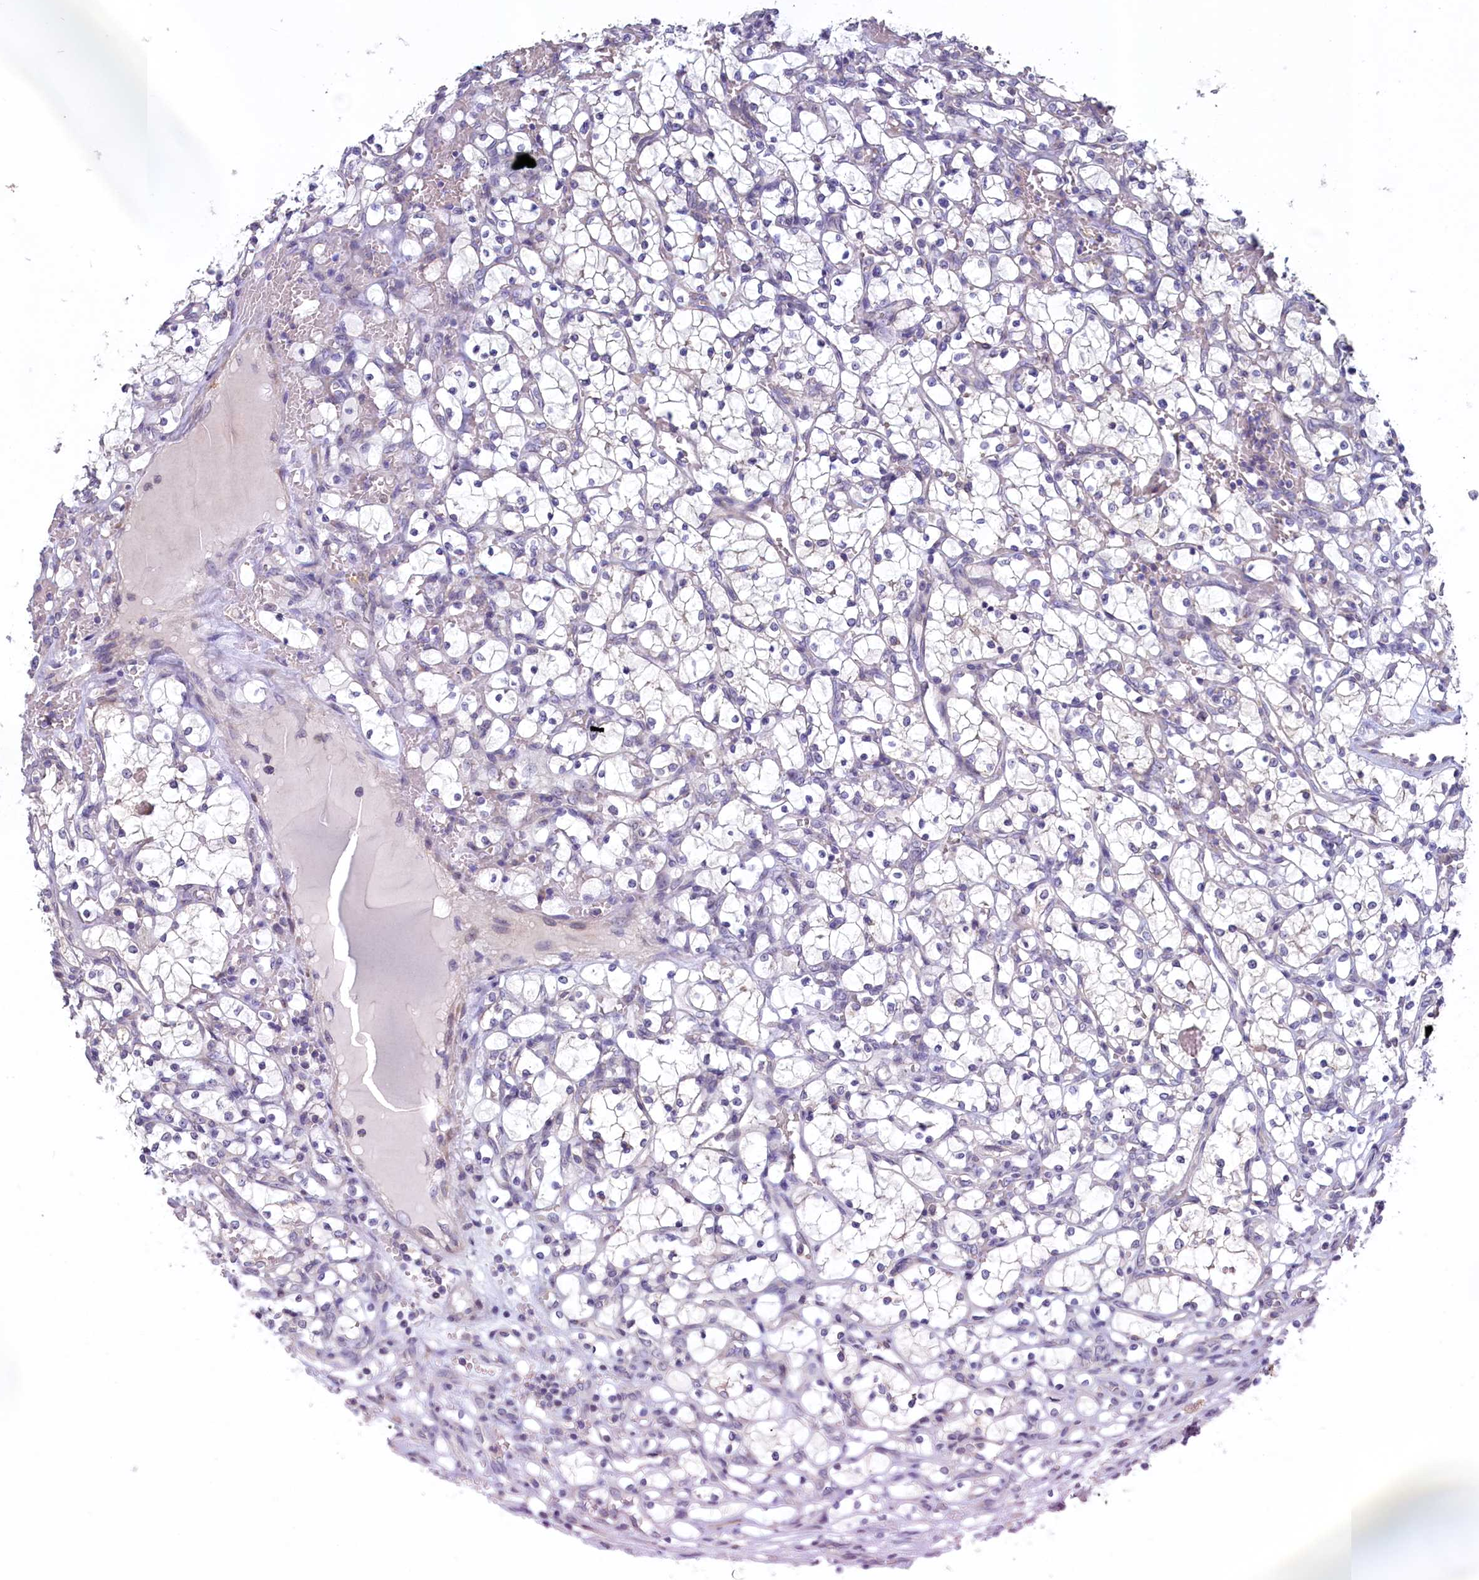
{"staining": {"intensity": "negative", "quantity": "none", "location": "none"}, "tissue": "renal cancer", "cell_type": "Tumor cells", "image_type": "cancer", "snomed": [{"axis": "morphology", "description": "Adenocarcinoma, NOS"}, {"axis": "topography", "description": "Kidney"}], "caption": "Tumor cells are negative for brown protein staining in renal cancer. (DAB (3,3'-diaminobenzidine) immunohistochemistry, high magnification).", "gene": "UCHL3", "patient": {"sex": "female", "age": 69}}